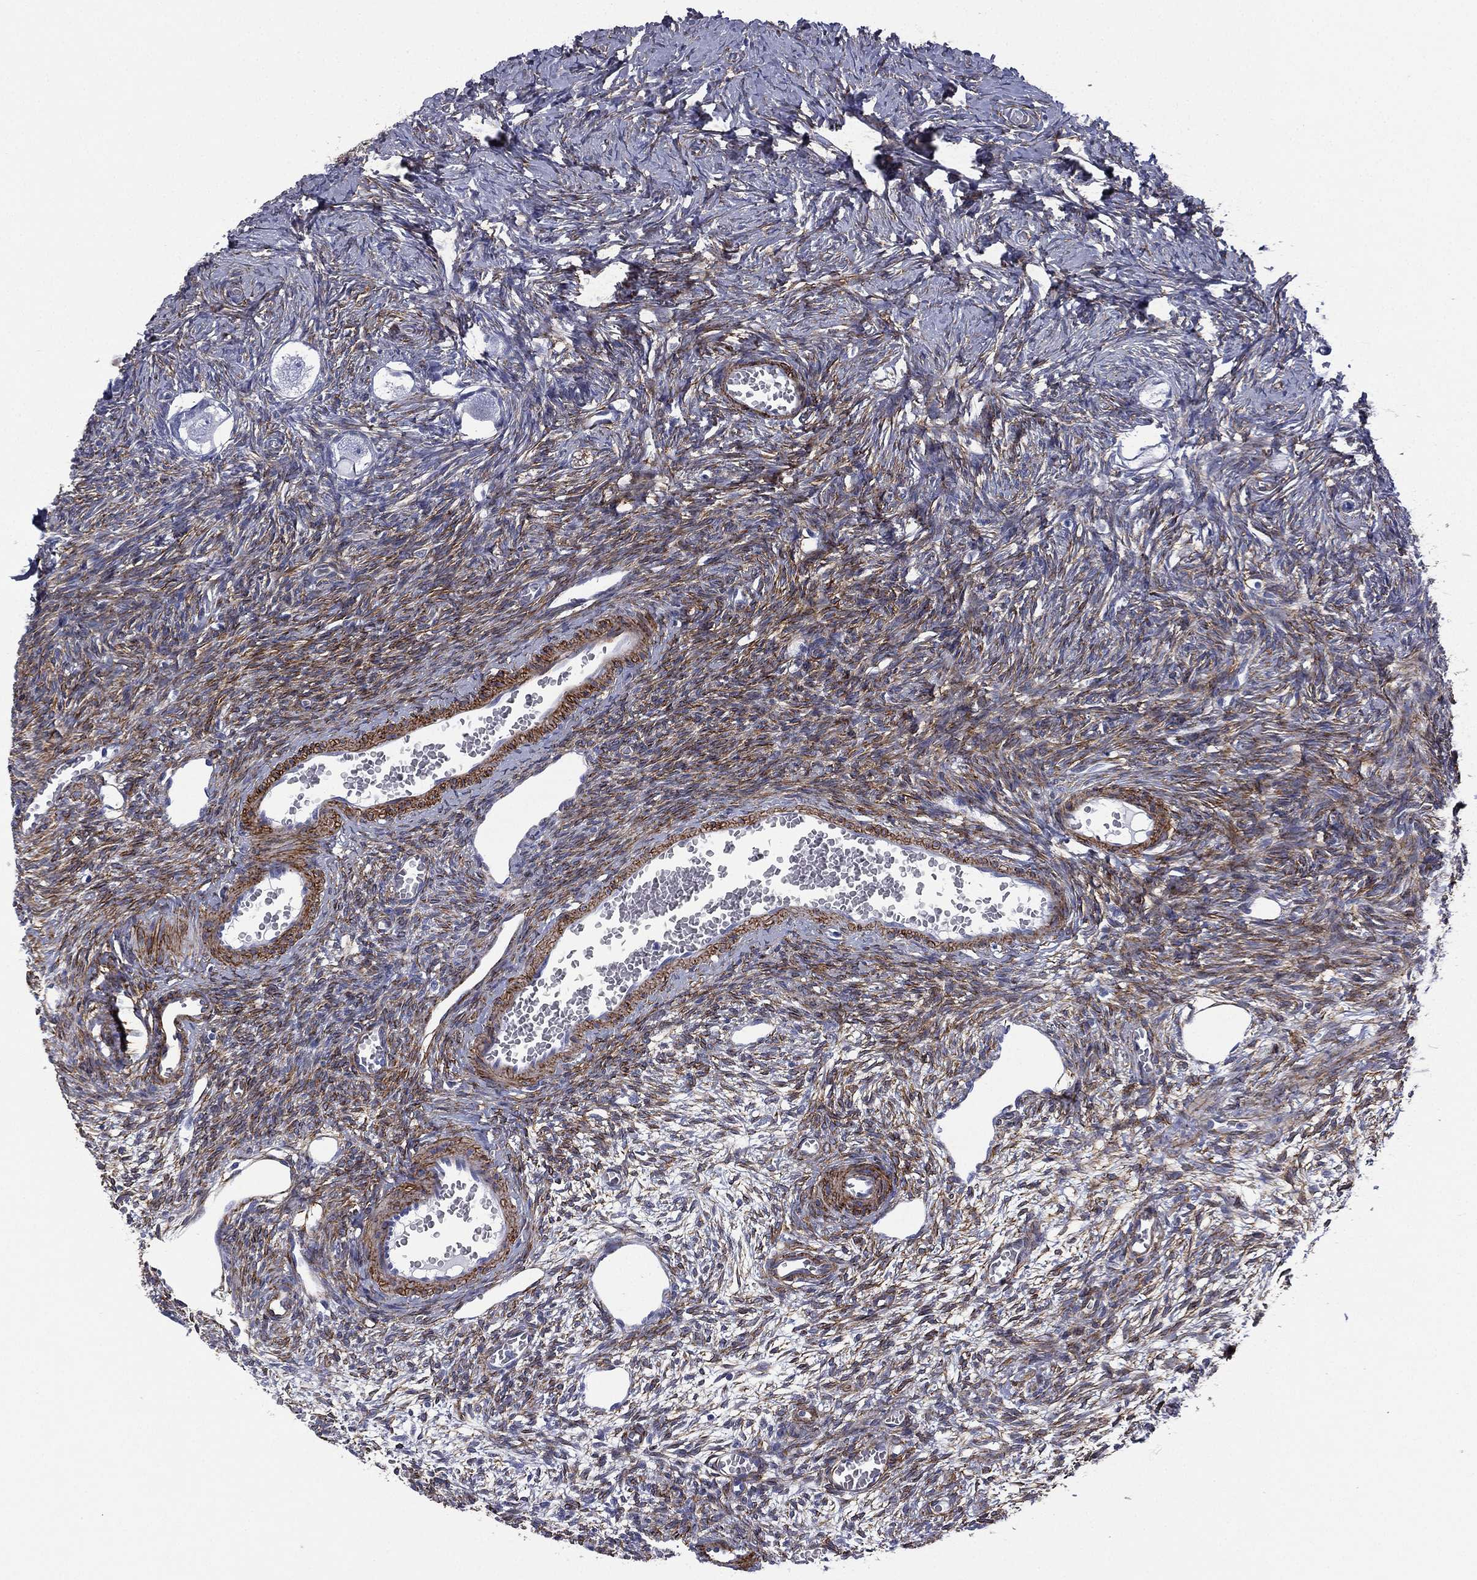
{"staining": {"intensity": "negative", "quantity": "none", "location": "none"}, "tissue": "ovary", "cell_type": "Follicle cells", "image_type": "normal", "snomed": [{"axis": "morphology", "description": "Normal tissue, NOS"}, {"axis": "topography", "description": "Ovary"}], "caption": "This image is of normal ovary stained with immunohistochemistry (IHC) to label a protein in brown with the nuclei are counter-stained blue. There is no expression in follicle cells.", "gene": "CAVIN3", "patient": {"sex": "female", "age": 27}}